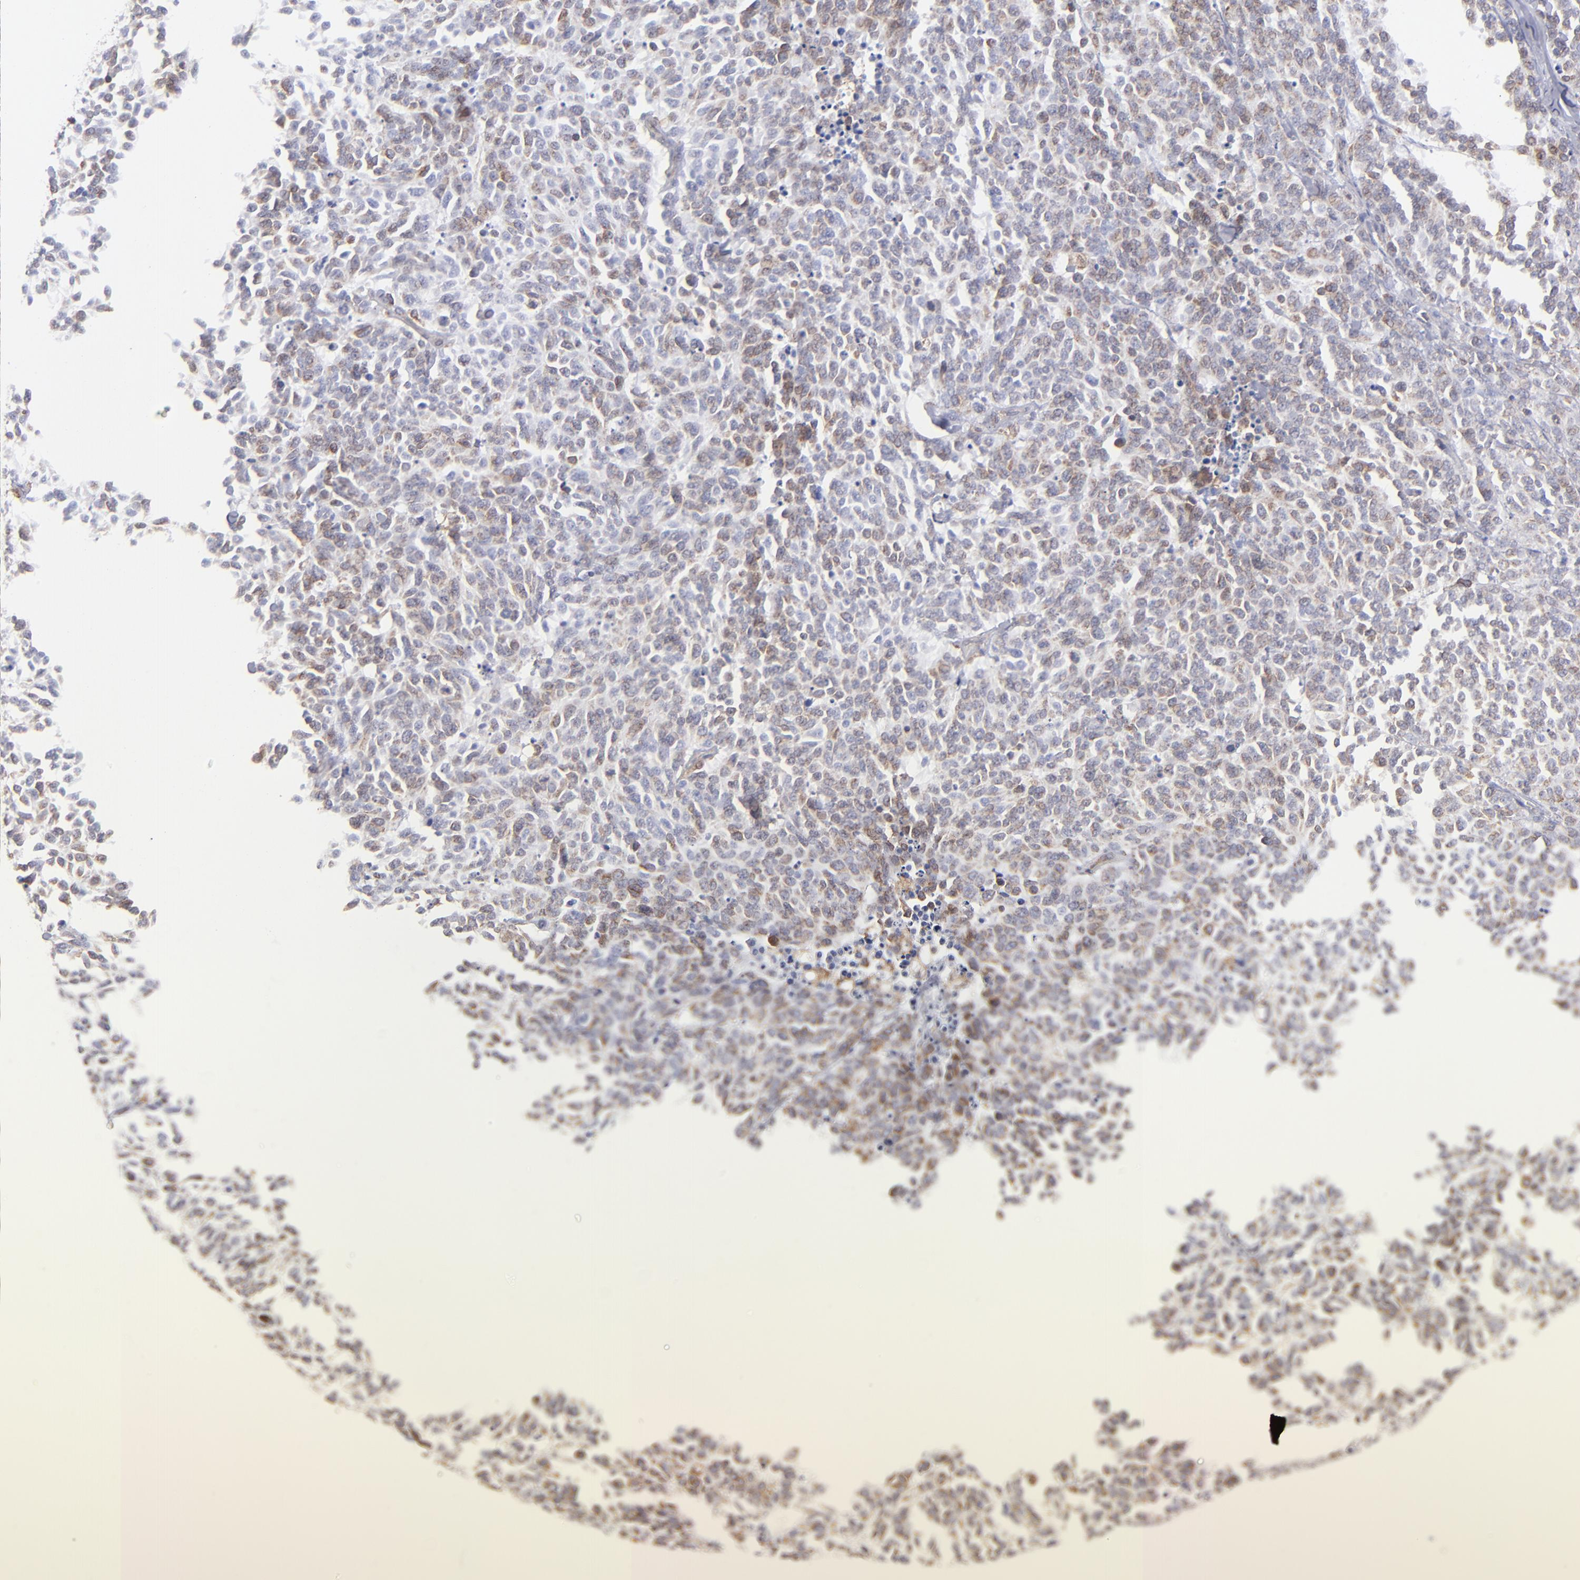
{"staining": {"intensity": "weak", "quantity": "25%-75%", "location": "cytoplasmic/membranous"}, "tissue": "lung cancer", "cell_type": "Tumor cells", "image_type": "cancer", "snomed": [{"axis": "morphology", "description": "Neoplasm, malignant, NOS"}, {"axis": "topography", "description": "Lung"}], "caption": "Immunohistochemistry of human lung cancer (malignant neoplasm) demonstrates low levels of weak cytoplasmic/membranous staining in approximately 25%-75% of tumor cells.", "gene": "TMX1", "patient": {"sex": "female", "age": 58}}